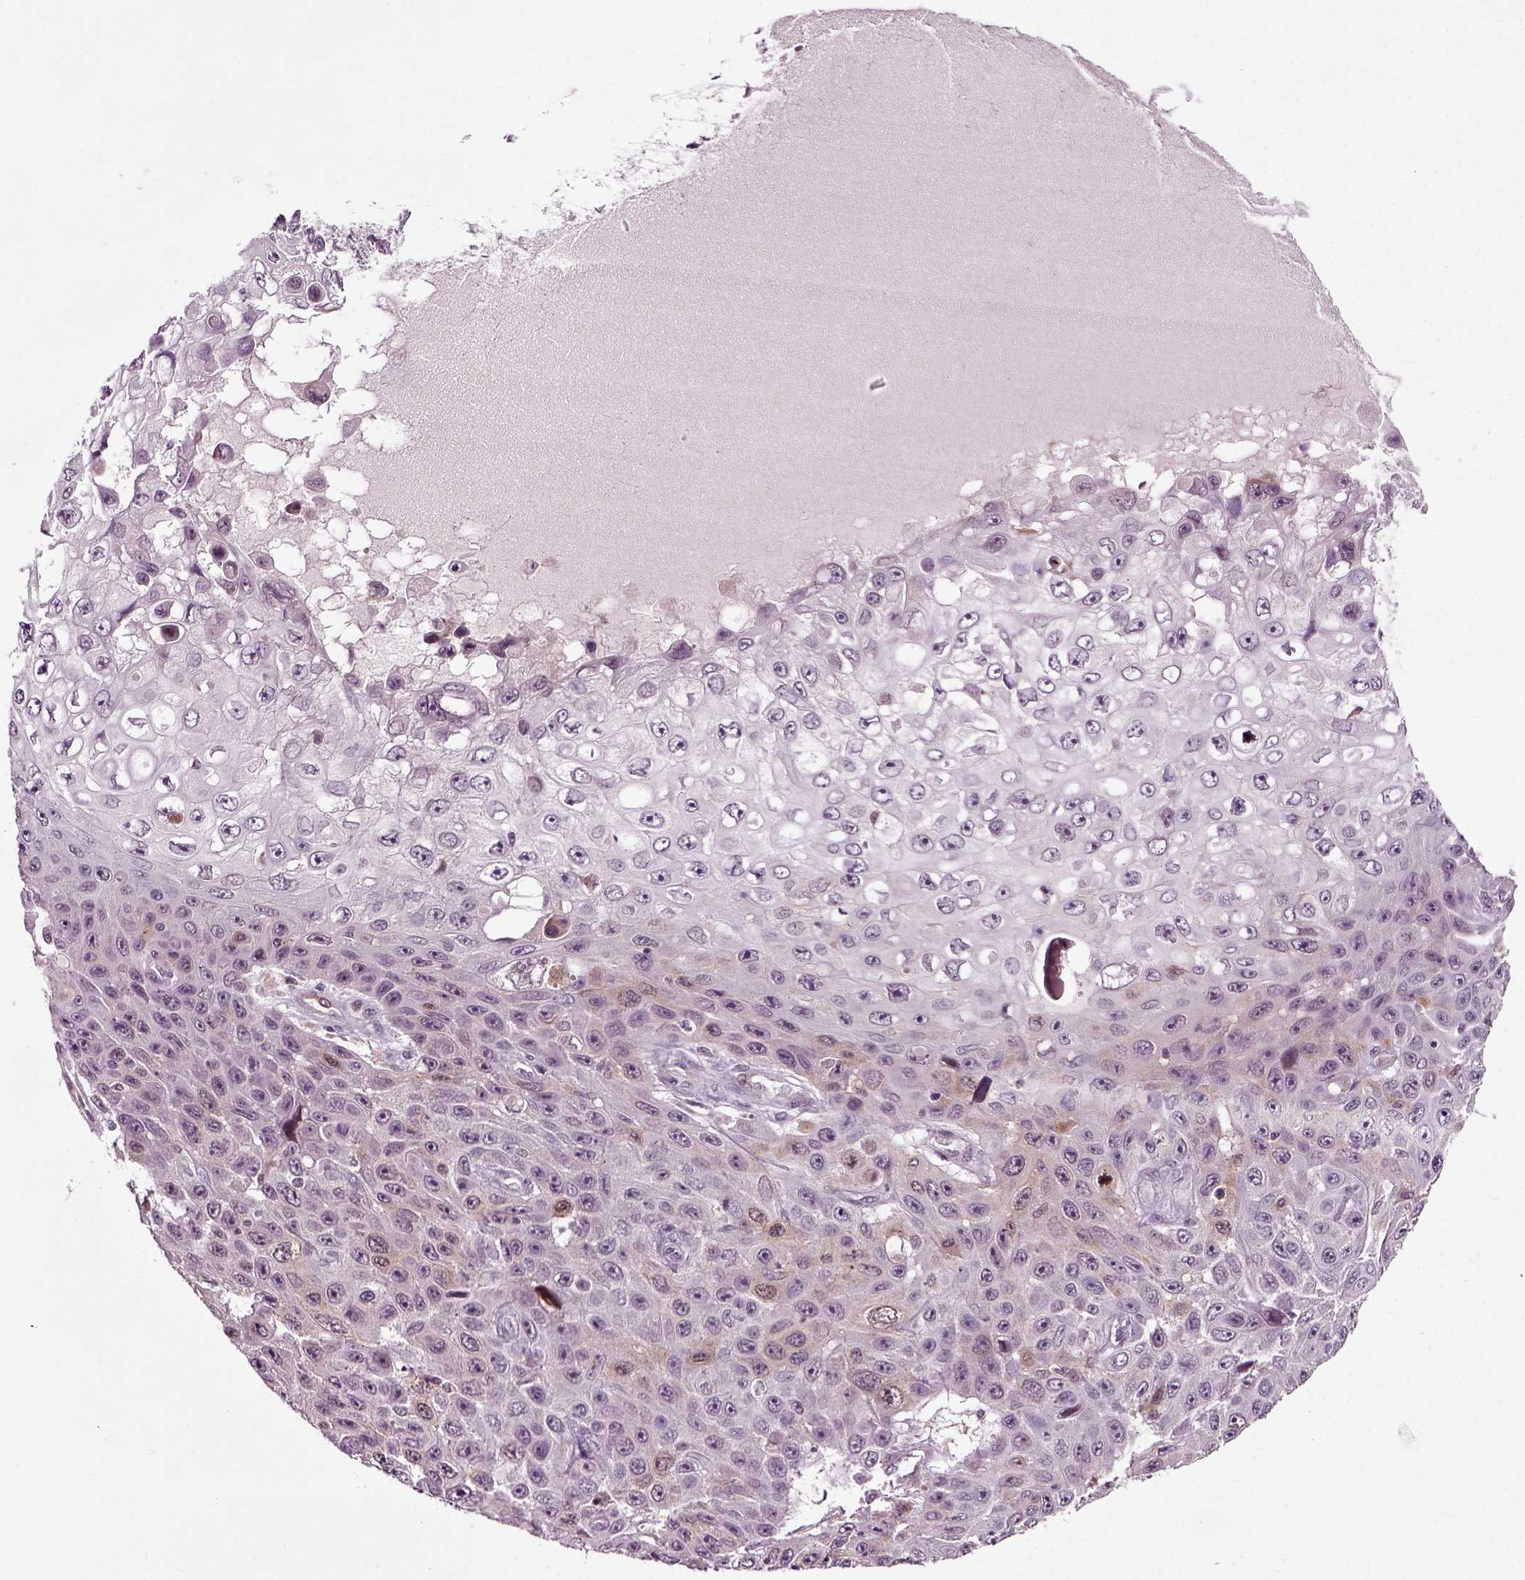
{"staining": {"intensity": "weak", "quantity": "<25%", "location": "cytoplasmic/membranous"}, "tissue": "skin cancer", "cell_type": "Tumor cells", "image_type": "cancer", "snomed": [{"axis": "morphology", "description": "Squamous cell carcinoma, NOS"}, {"axis": "topography", "description": "Skin"}], "caption": "Tumor cells are negative for protein expression in human squamous cell carcinoma (skin).", "gene": "KNSTRN", "patient": {"sex": "male", "age": 82}}